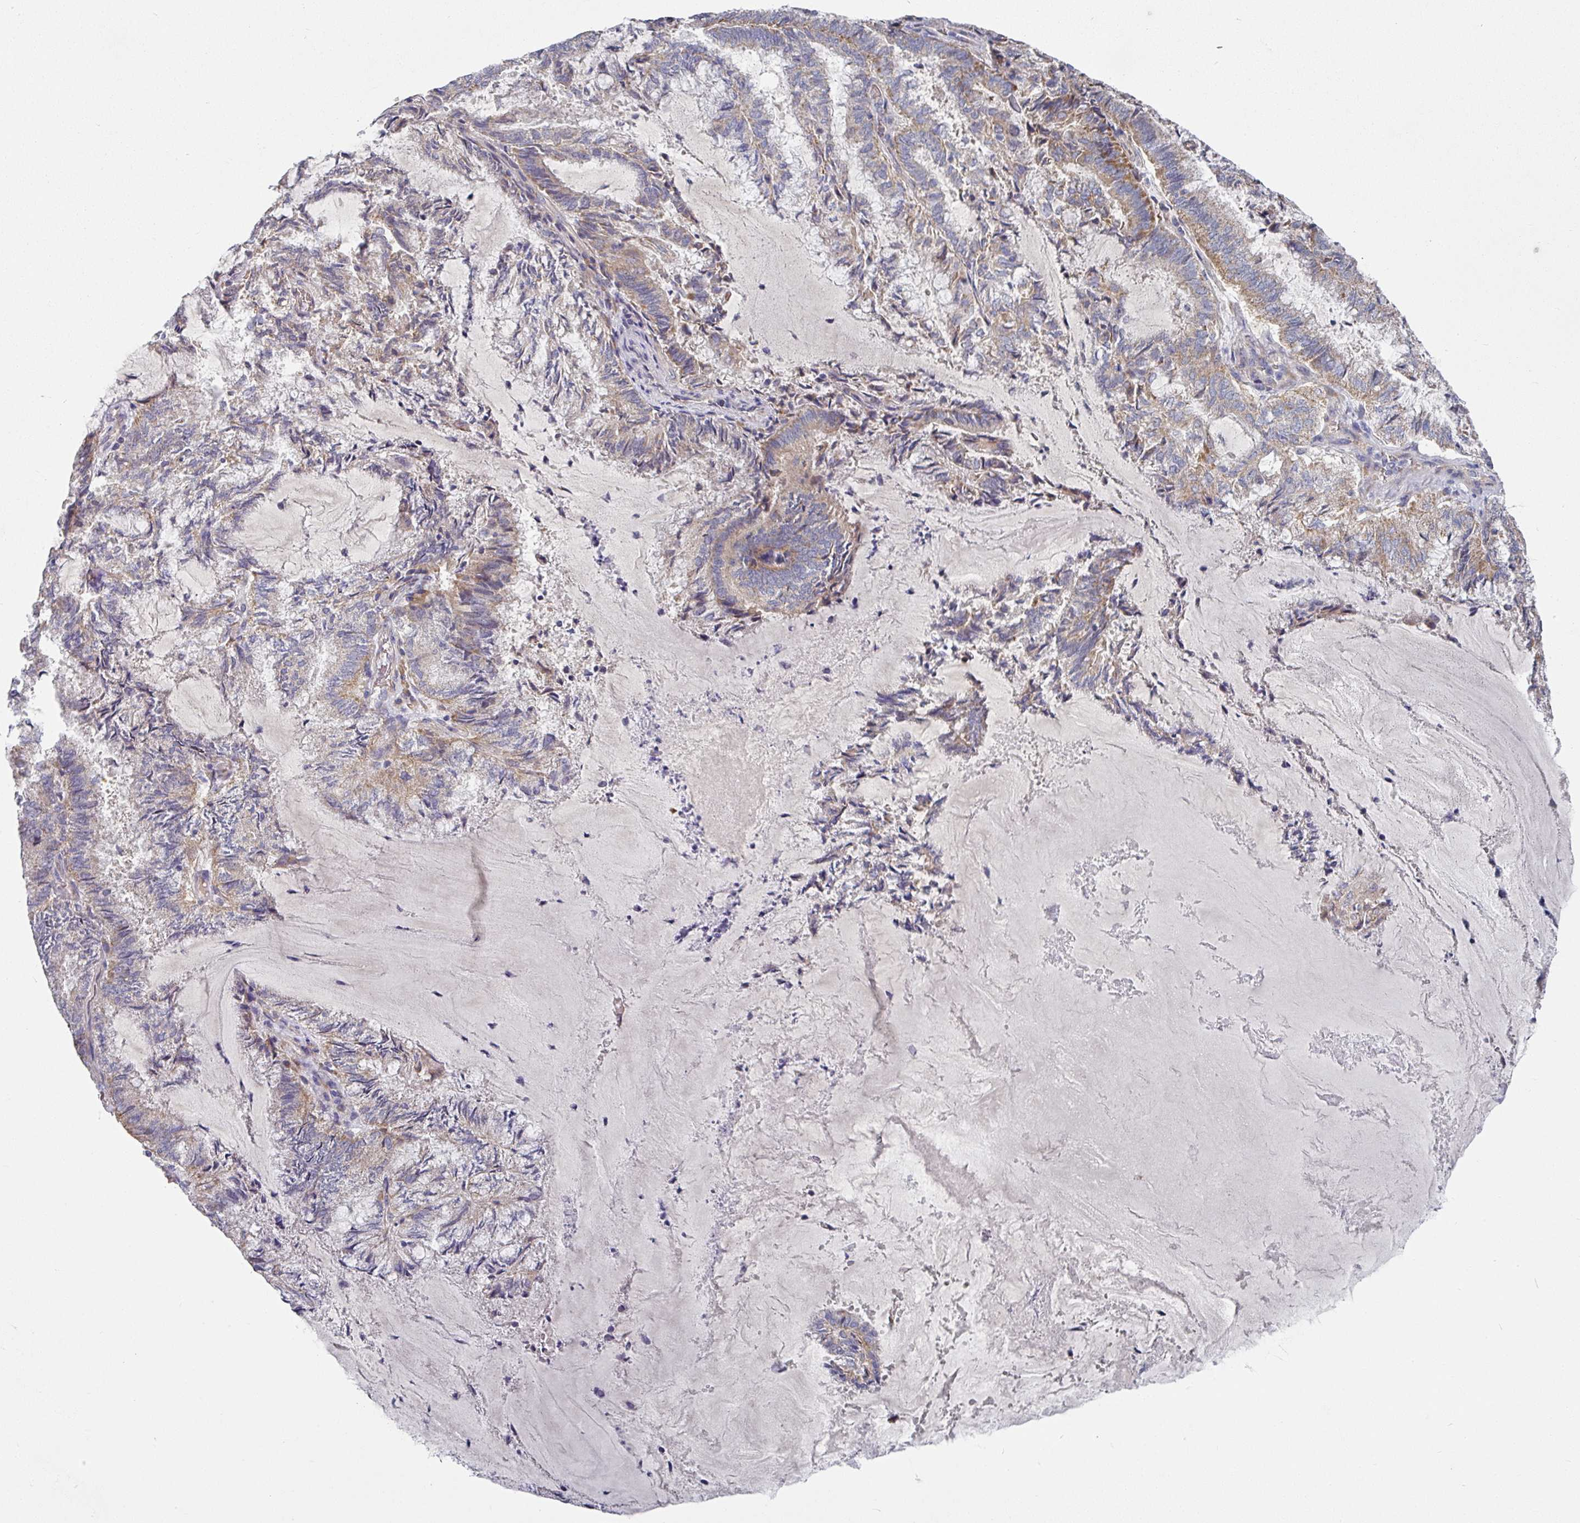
{"staining": {"intensity": "moderate", "quantity": "25%-75%", "location": "cytoplasmic/membranous"}, "tissue": "endometrial cancer", "cell_type": "Tumor cells", "image_type": "cancer", "snomed": [{"axis": "morphology", "description": "Adenocarcinoma, NOS"}, {"axis": "topography", "description": "Endometrium"}], "caption": "A medium amount of moderate cytoplasmic/membranous positivity is identified in about 25%-75% of tumor cells in endometrial adenocarcinoma tissue. (DAB (3,3'-diaminobenzidine) IHC, brown staining for protein, blue staining for nuclei).", "gene": "PYROXD2", "patient": {"sex": "female", "age": 80}}